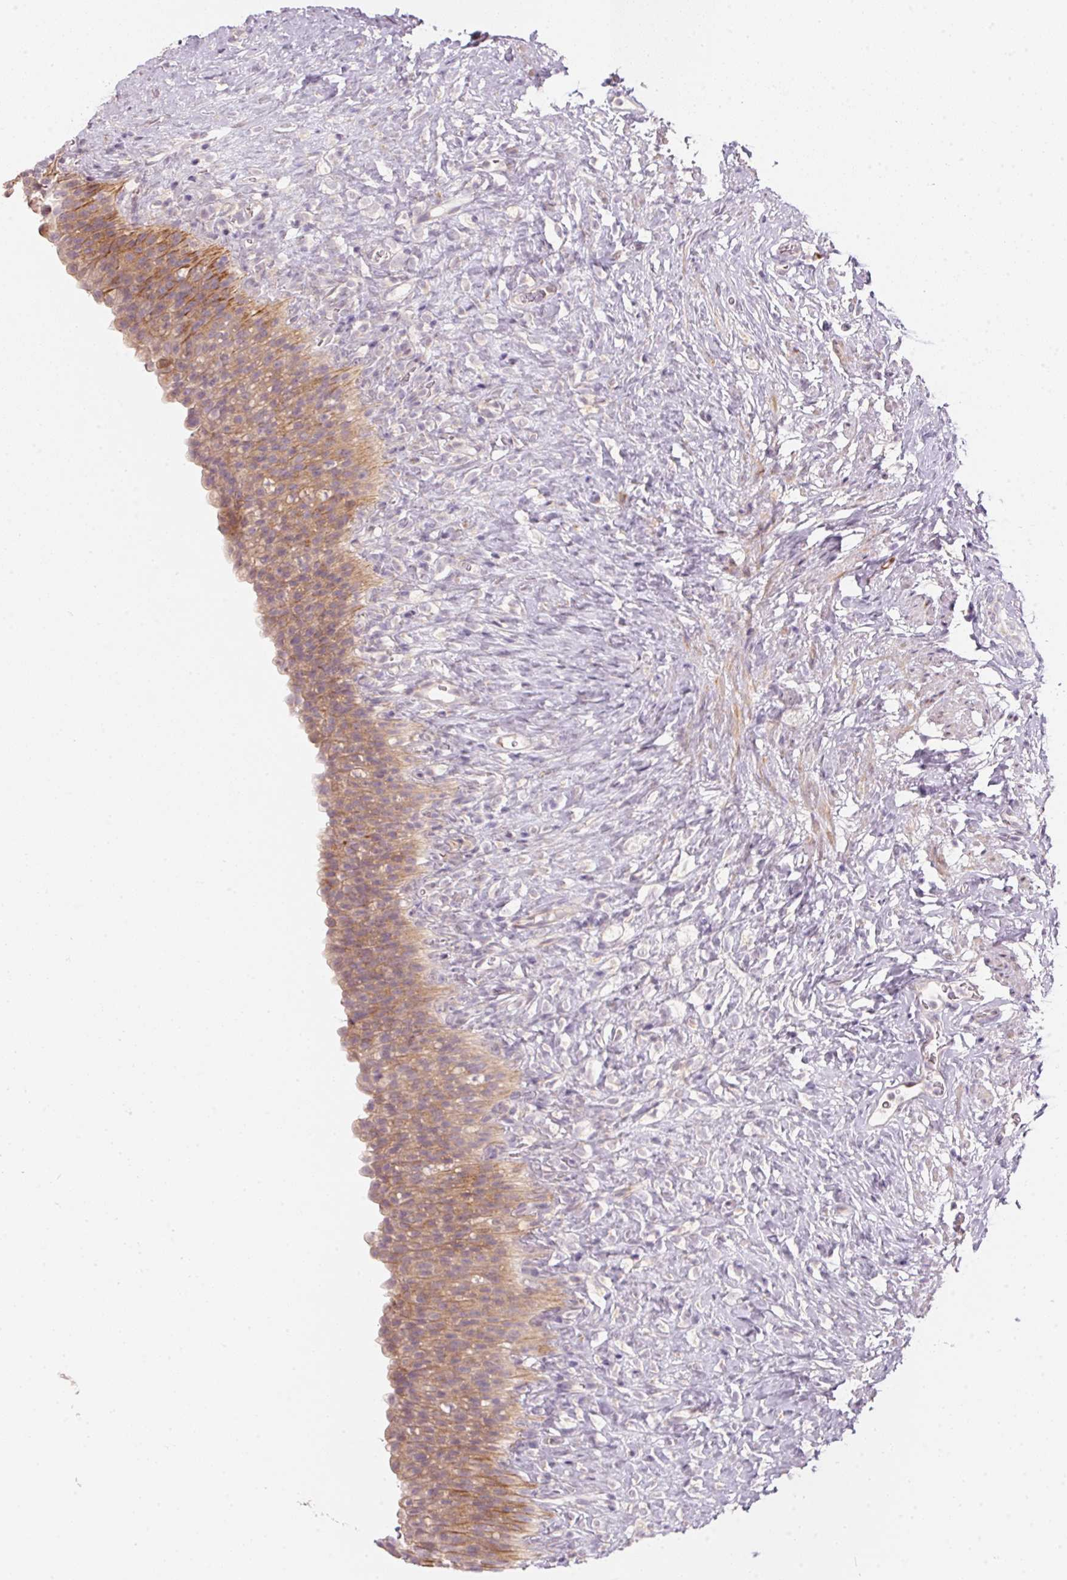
{"staining": {"intensity": "moderate", "quantity": ">75%", "location": "cytoplasmic/membranous"}, "tissue": "urinary bladder", "cell_type": "Urothelial cells", "image_type": "normal", "snomed": [{"axis": "morphology", "description": "Normal tissue, NOS"}, {"axis": "topography", "description": "Urinary bladder"}, {"axis": "topography", "description": "Prostate"}], "caption": "Immunohistochemical staining of unremarkable human urinary bladder shows medium levels of moderate cytoplasmic/membranous staining in approximately >75% of urothelial cells.", "gene": "BLOC1S2", "patient": {"sex": "male", "age": 76}}